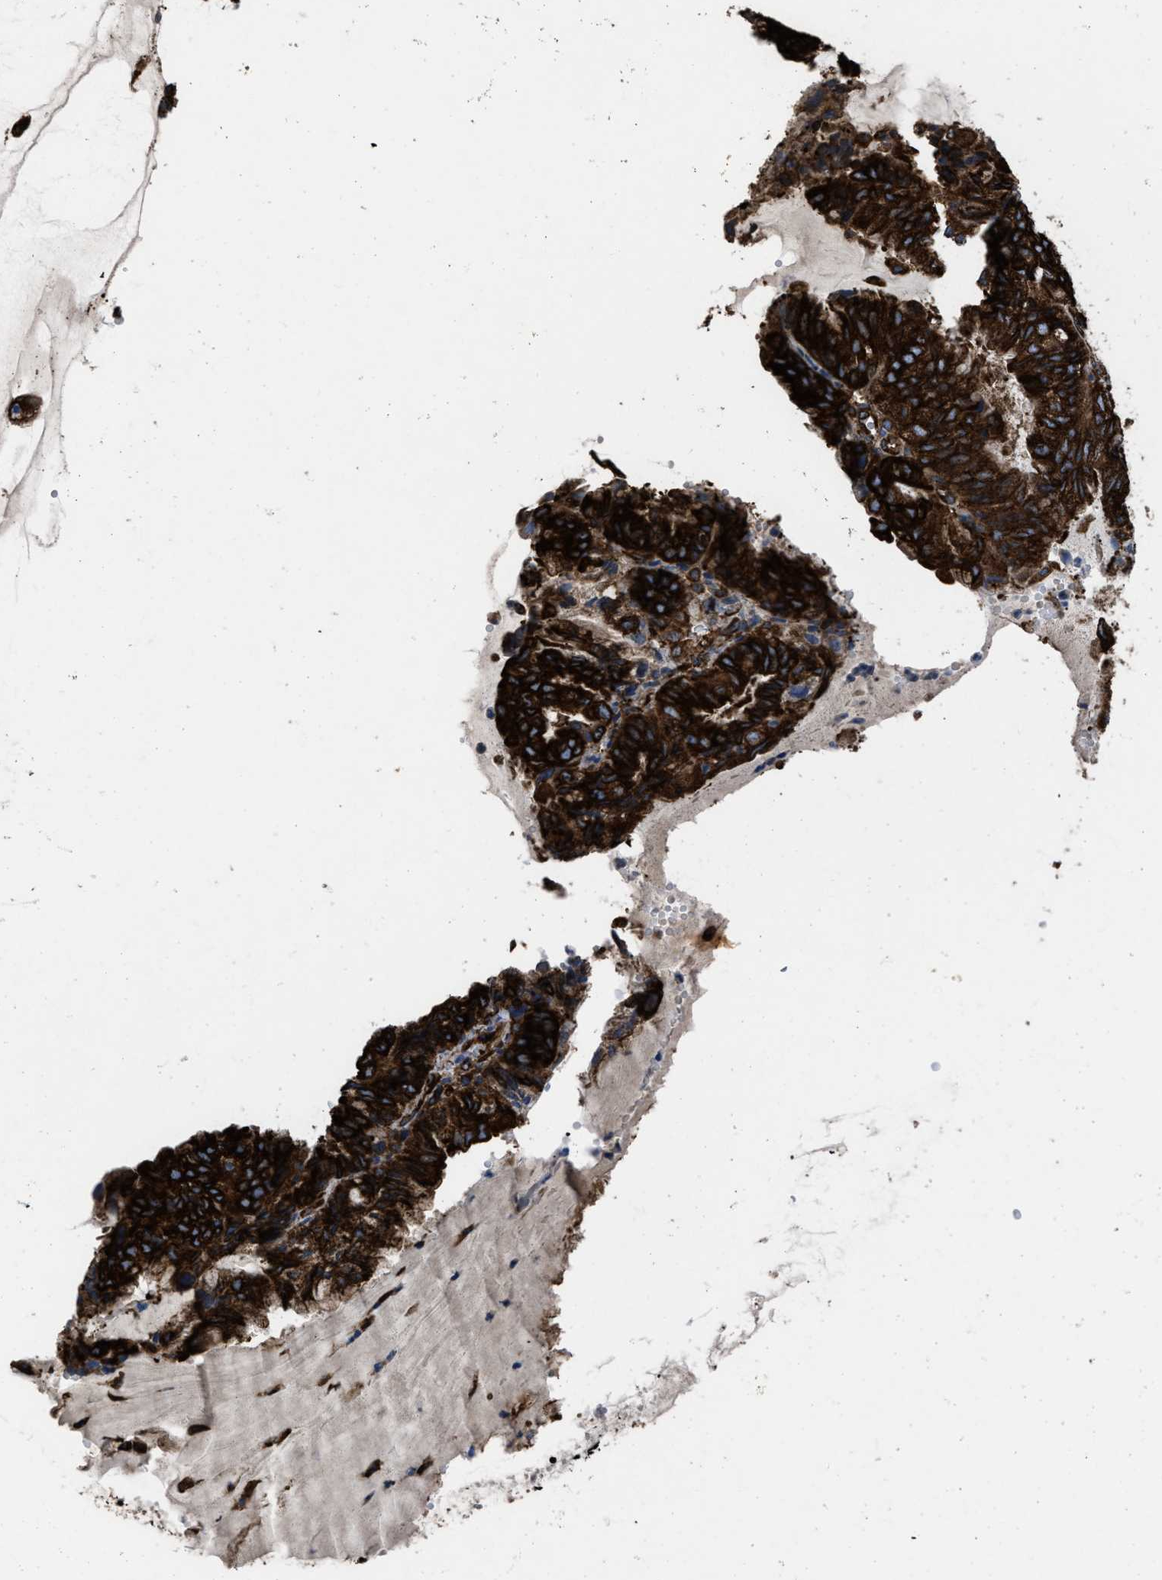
{"staining": {"intensity": "strong", "quantity": ">75%", "location": "cytoplasmic/membranous"}, "tissue": "endometrial cancer", "cell_type": "Tumor cells", "image_type": "cancer", "snomed": [{"axis": "morphology", "description": "Adenocarcinoma, NOS"}, {"axis": "topography", "description": "Endometrium"}], "caption": "Protein expression analysis of endometrial cancer (adenocarcinoma) demonstrates strong cytoplasmic/membranous expression in about >75% of tumor cells.", "gene": "CAPRIN1", "patient": {"sex": "female", "age": 81}}